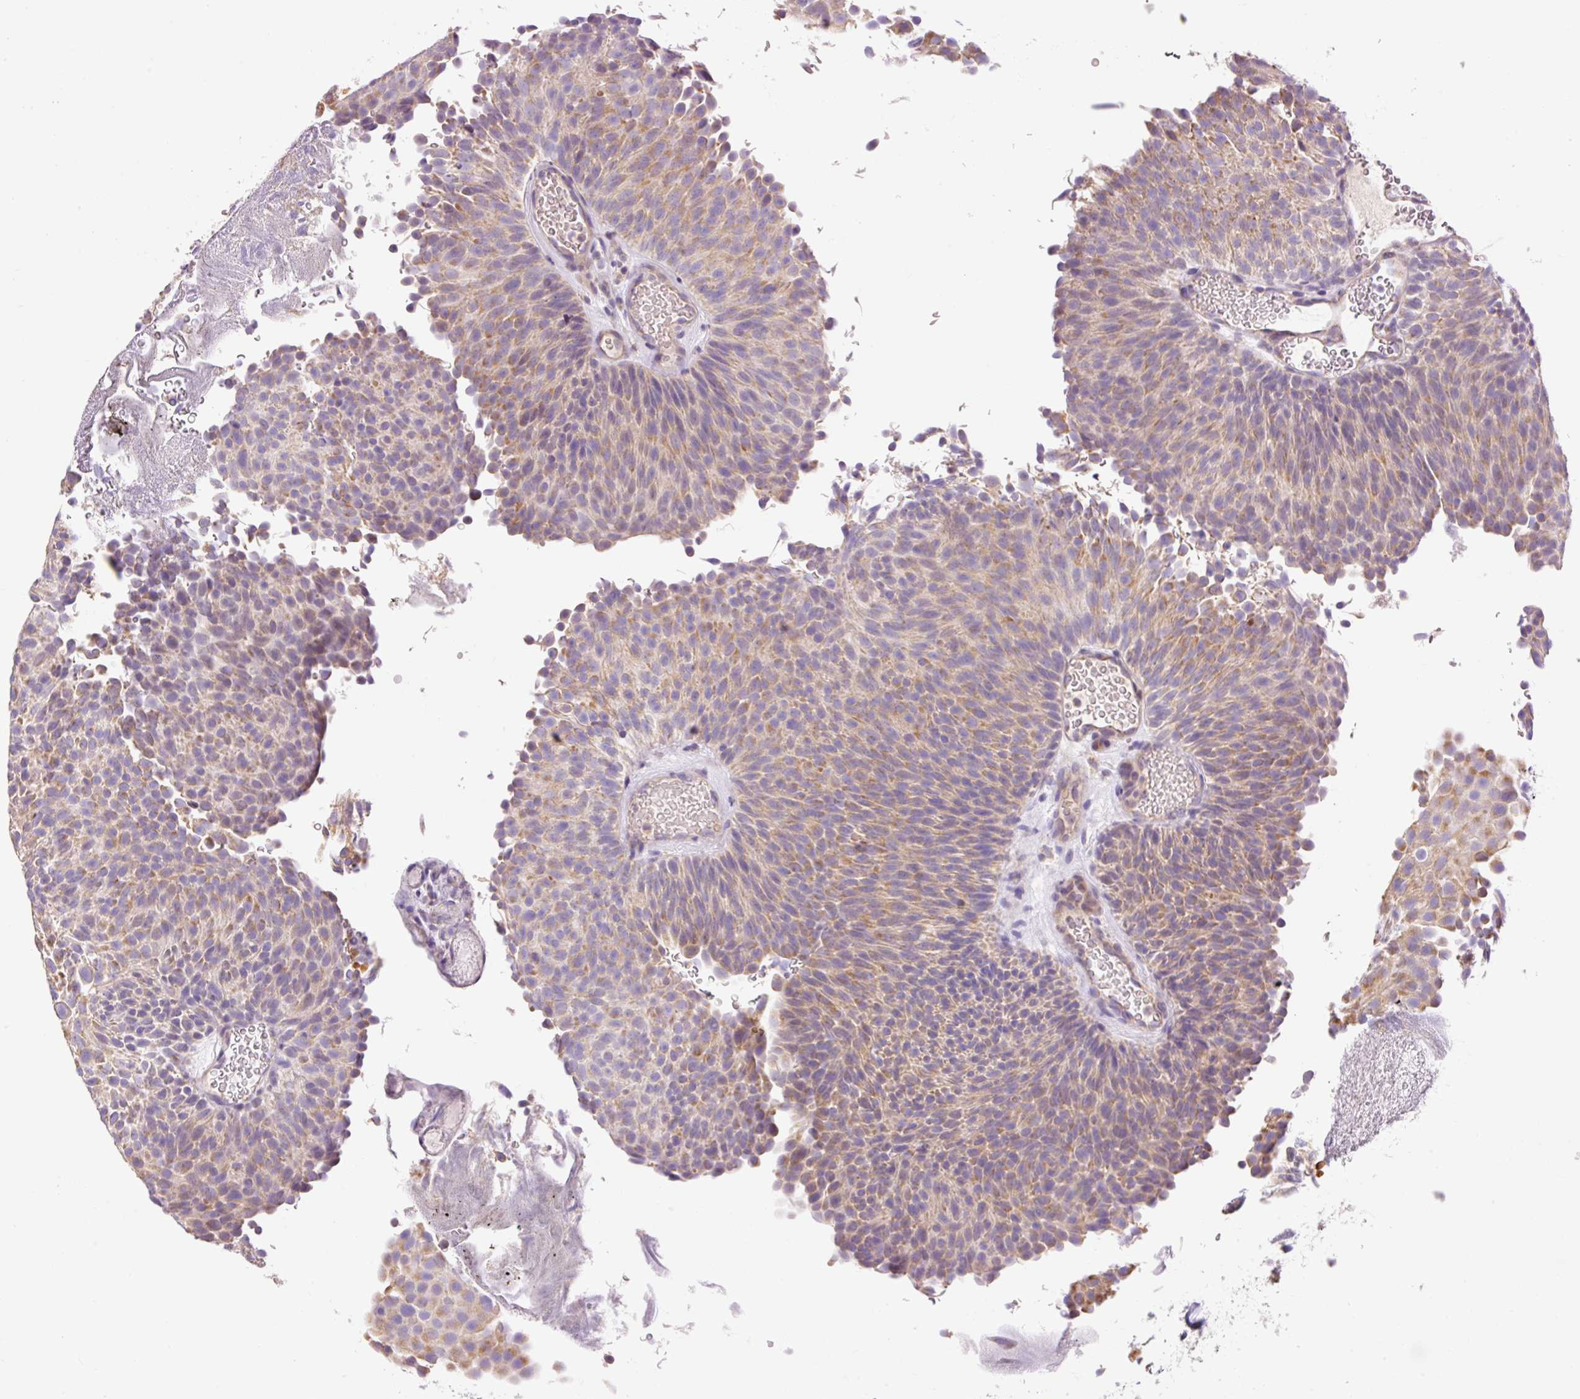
{"staining": {"intensity": "moderate", "quantity": "<25%", "location": "cytoplasmic/membranous"}, "tissue": "urothelial cancer", "cell_type": "Tumor cells", "image_type": "cancer", "snomed": [{"axis": "morphology", "description": "Urothelial carcinoma, Low grade"}, {"axis": "topography", "description": "Urinary bladder"}], "caption": "Urothelial cancer tissue demonstrates moderate cytoplasmic/membranous expression in about <25% of tumor cells, visualized by immunohistochemistry.", "gene": "IMMT", "patient": {"sex": "male", "age": 78}}